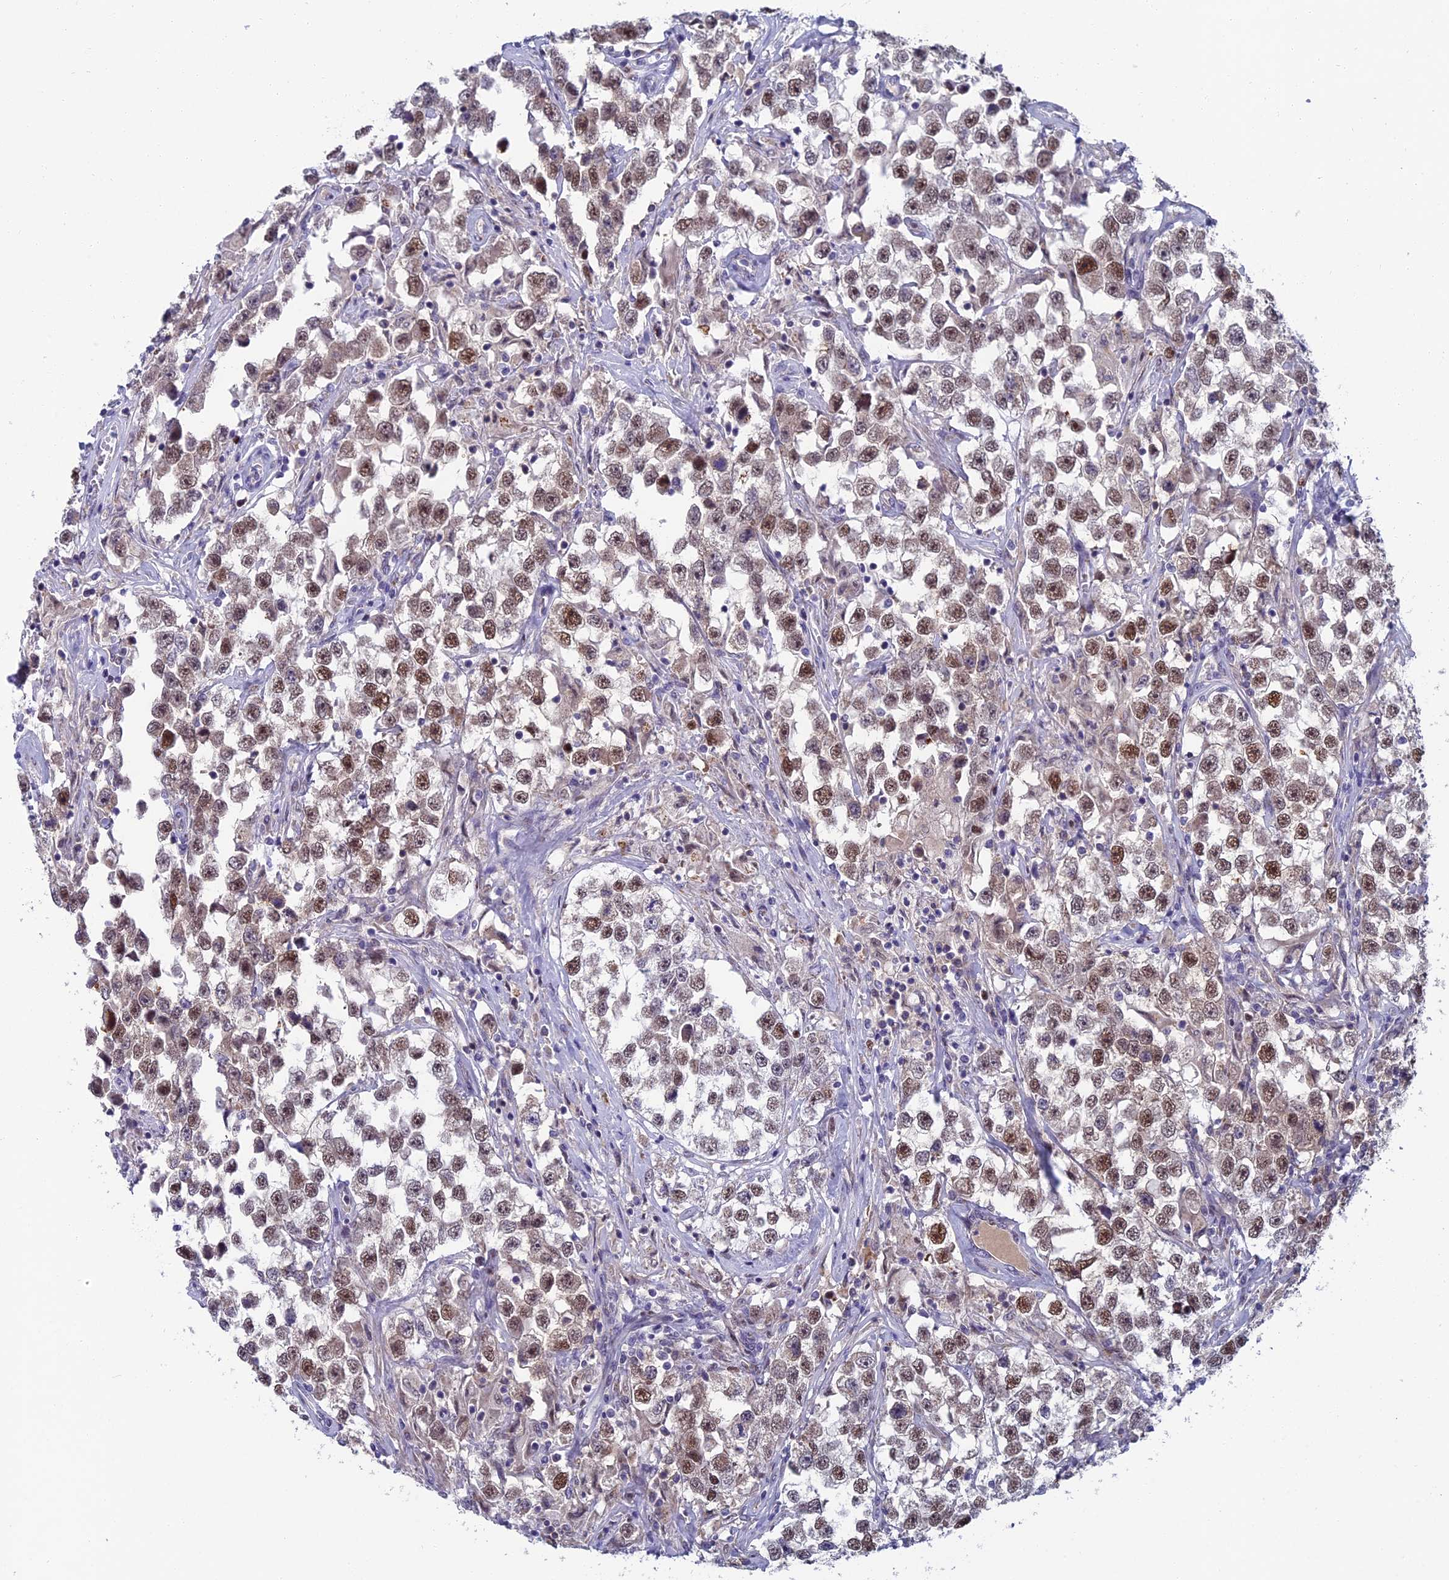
{"staining": {"intensity": "moderate", "quantity": "25%-75%", "location": "nuclear"}, "tissue": "testis cancer", "cell_type": "Tumor cells", "image_type": "cancer", "snomed": [{"axis": "morphology", "description": "Seminoma, NOS"}, {"axis": "topography", "description": "Testis"}], "caption": "Immunohistochemical staining of testis cancer shows medium levels of moderate nuclear protein positivity in approximately 25%-75% of tumor cells. The staining was performed using DAB (3,3'-diaminobenzidine), with brown indicating positive protein expression. Nuclei are stained blue with hematoxylin.", "gene": "LIG1", "patient": {"sex": "male", "age": 46}}